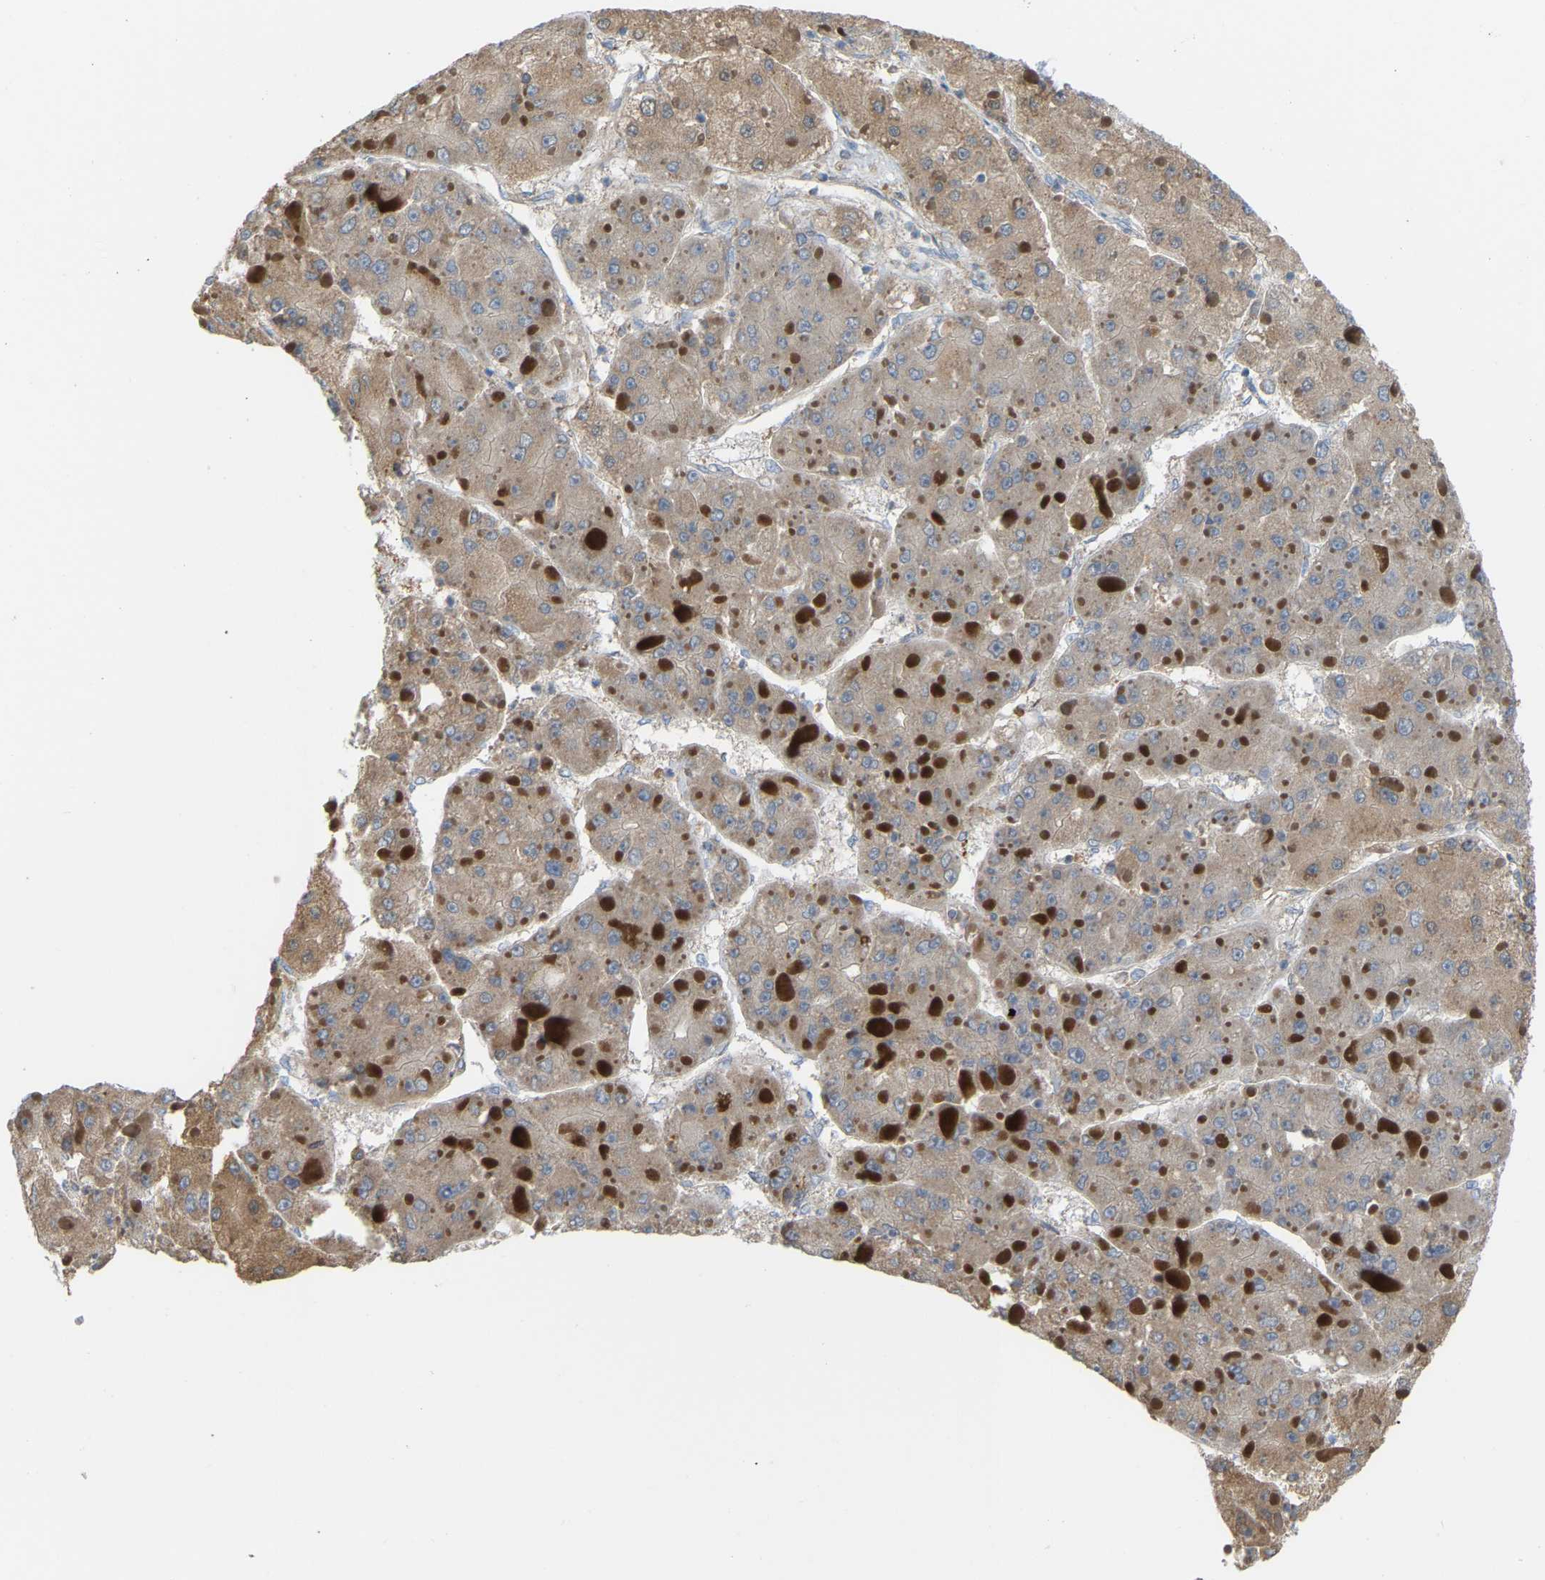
{"staining": {"intensity": "moderate", "quantity": ">75%", "location": "cytoplasmic/membranous"}, "tissue": "liver cancer", "cell_type": "Tumor cells", "image_type": "cancer", "snomed": [{"axis": "morphology", "description": "Carcinoma, Hepatocellular, NOS"}, {"axis": "topography", "description": "Liver"}], "caption": "Immunohistochemistry (IHC) (DAB) staining of human liver cancer (hepatocellular carcinoma) displays moderate cytoplasmic/membranous protein staining in about >75% of tumor cells.", "gene": "CROT", "patient": {"sex": "female", "age": 73}}